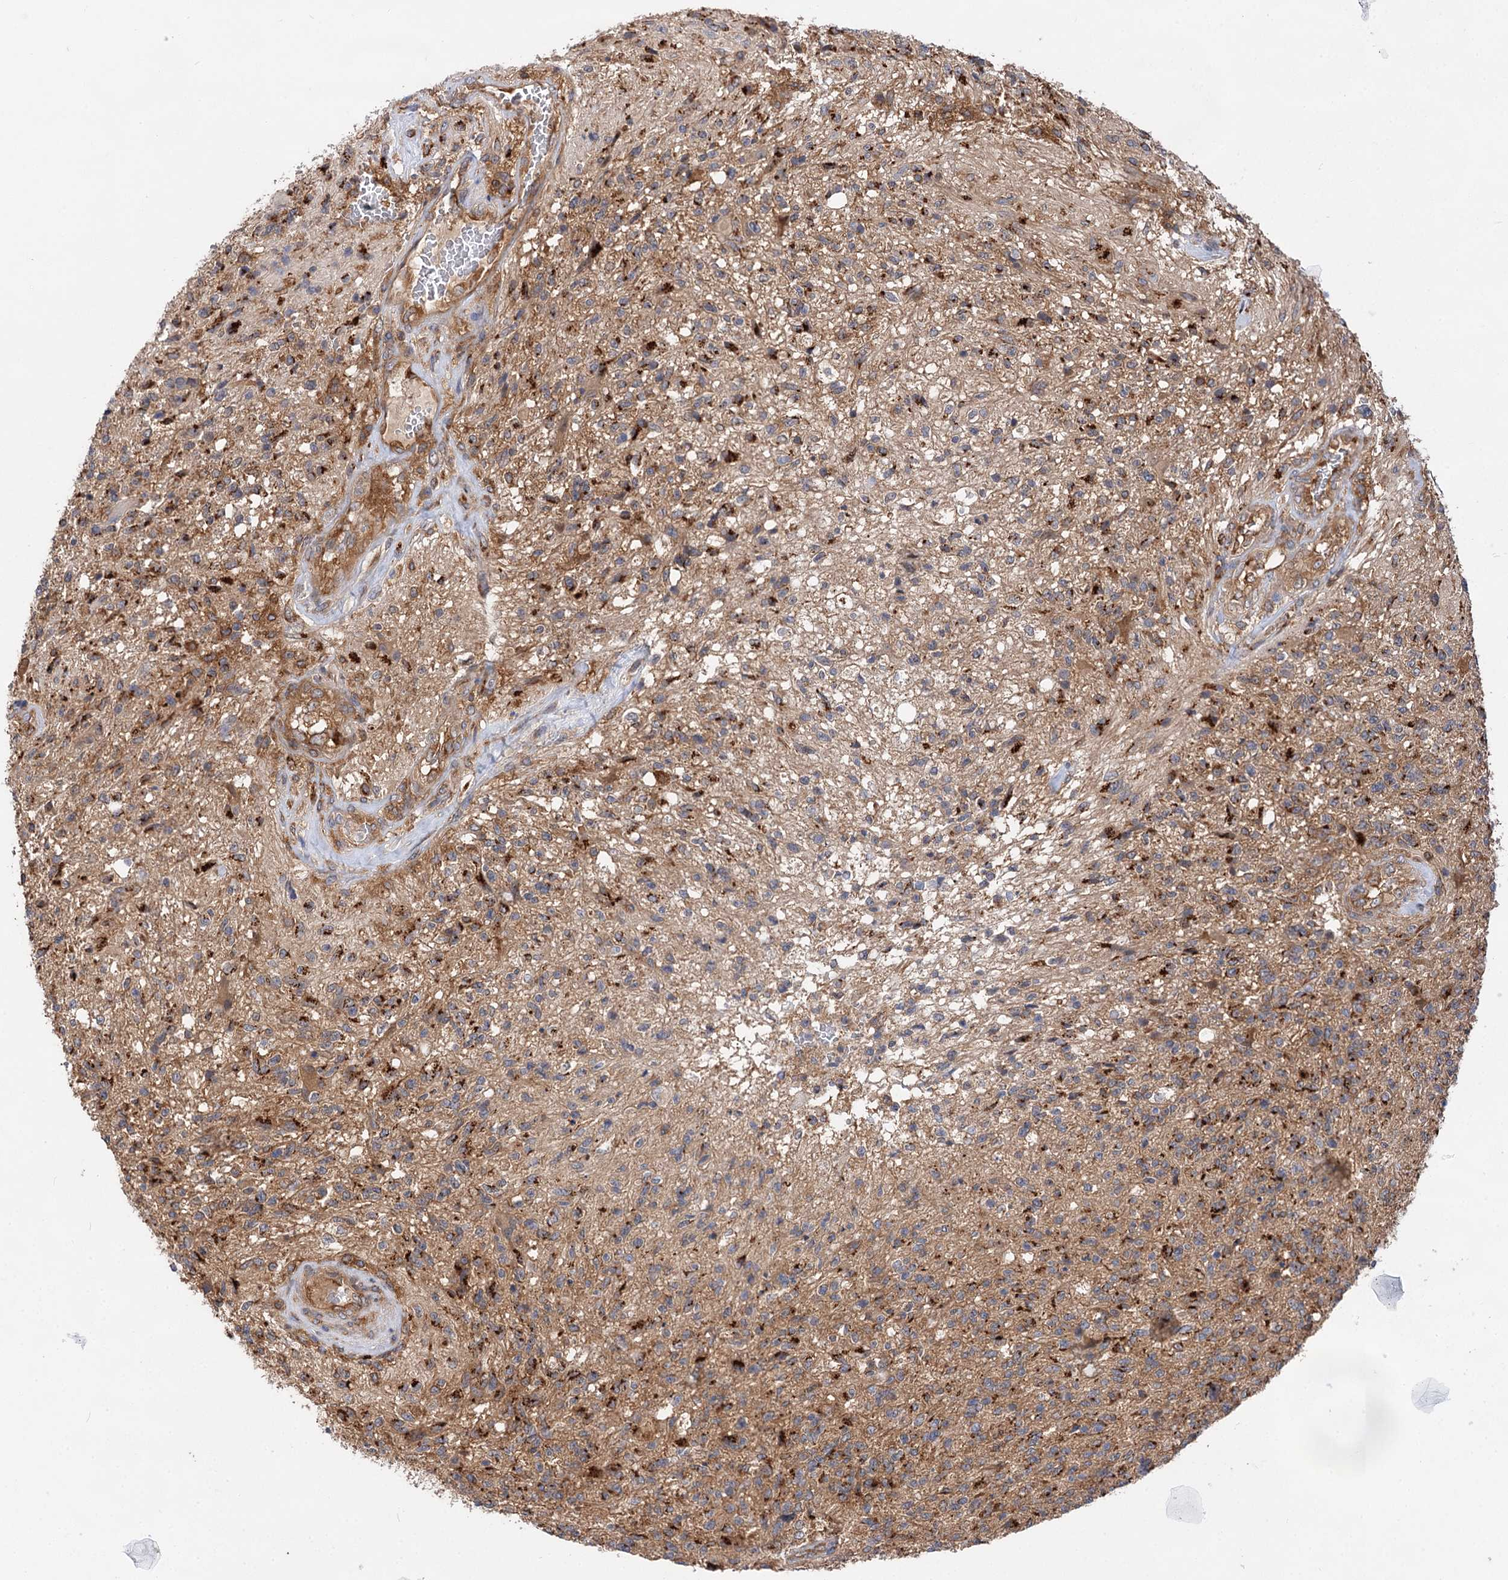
{"staining": {"intensity": "weak", "quantity": "25%-75%", "location": "cytoplasmic/membranous"}, "tissue": "glioma", "cell_type": "Tumor cells", "image_type": "cancer", "snomed": [{"axis": "morphology", "description": "Glioma, malignant, High grade"}, {"axis": "topography", "description": "Brain"}], "caption": "Glioma stained with immunohistochemistry (IHC) exhibits weak cytoplasmic/membranous expression in approximately 25%-75% of tumor cells.", "gene": "PACS1", "patient": {"sex": "male", "age": 56}}